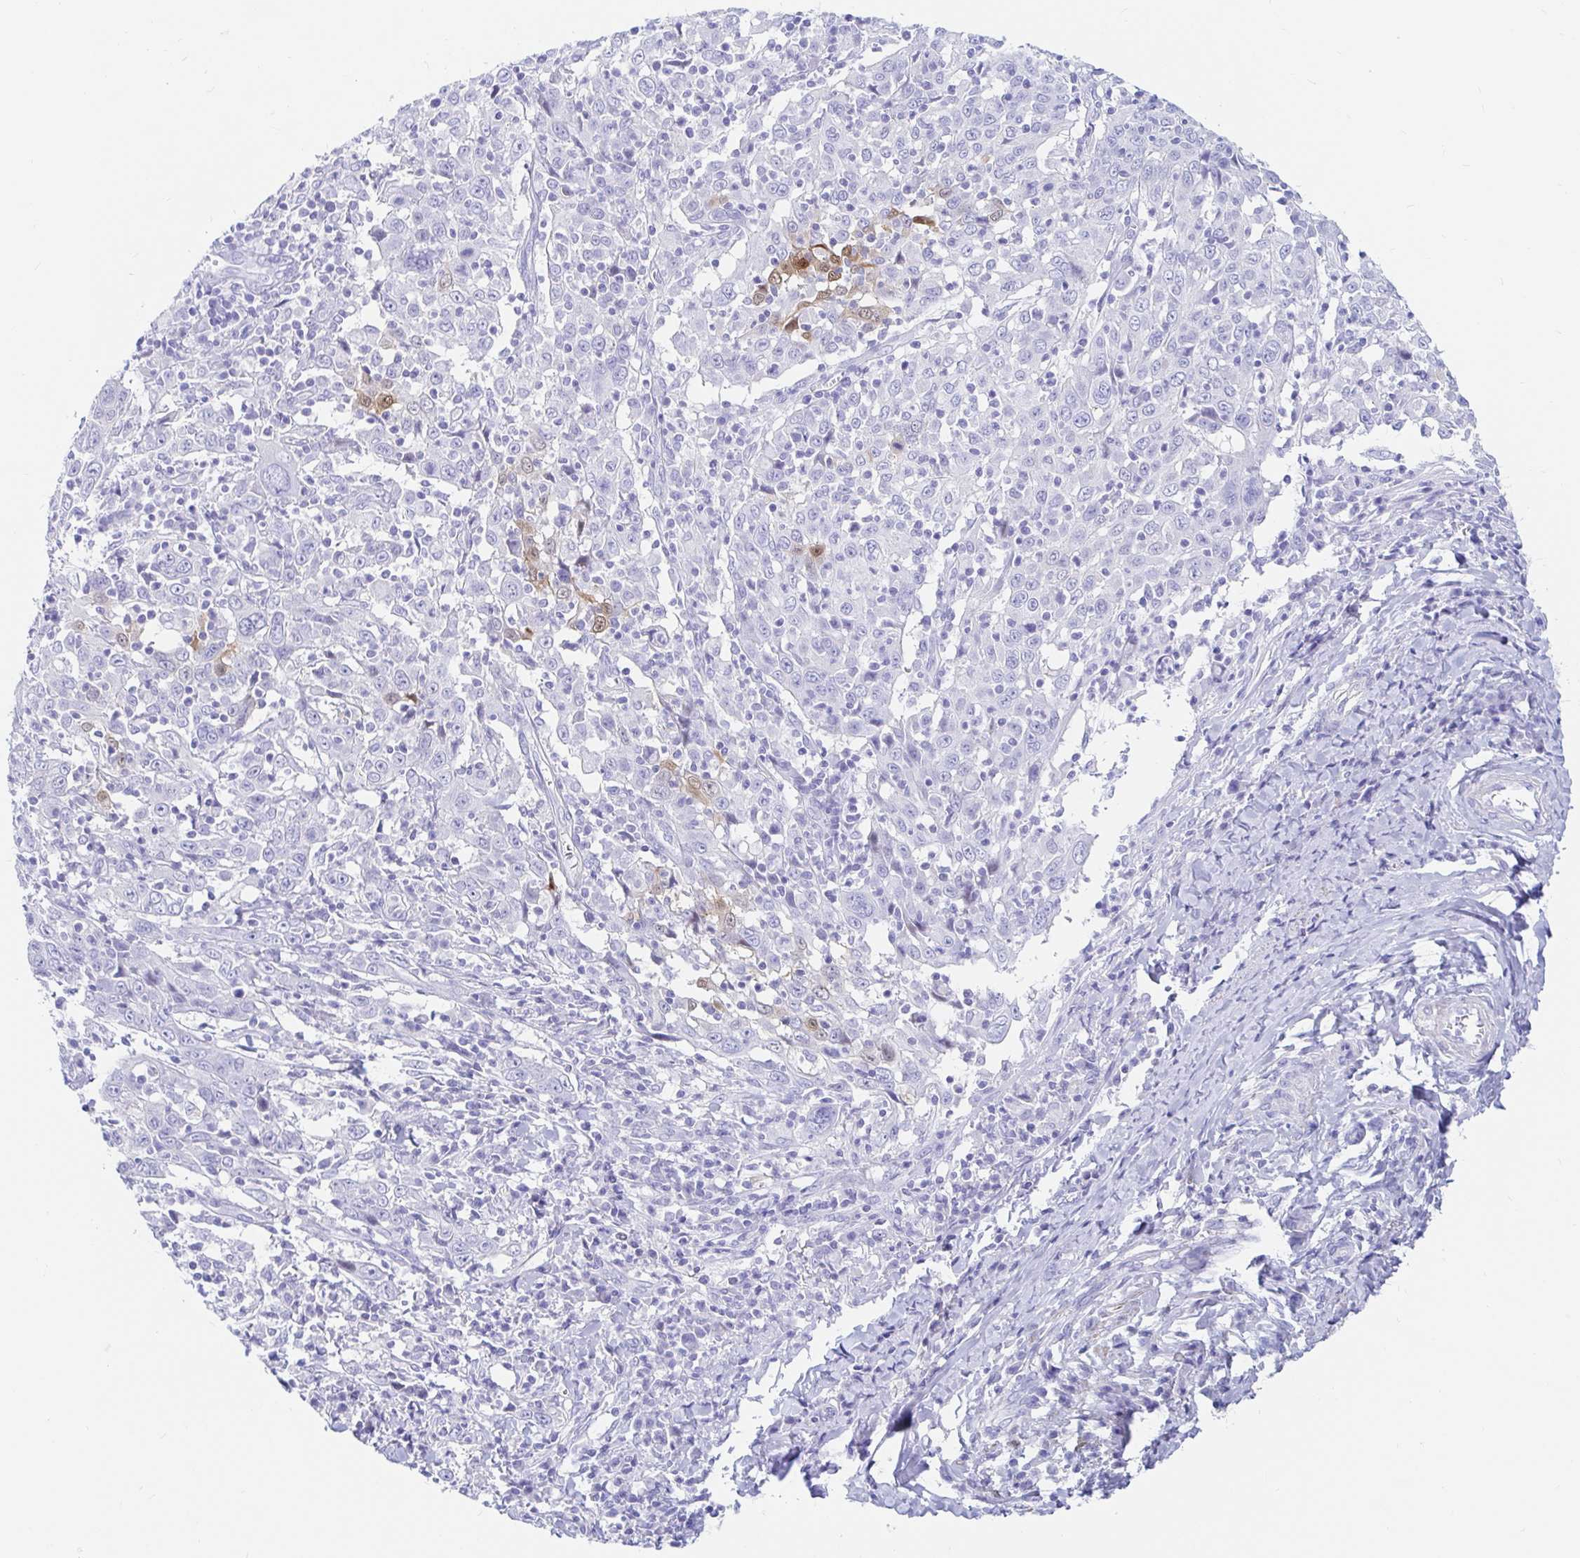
{"staining": {"intensity": "weak", "quantity": "<25%", "location": "cytoplasmic/membranous,nuclear"}, "tissue": "cervical cancer", "cell_type": "Tumor cells", "image_type": "cancer", "snomed": [{"axis": "morphology", "description": "Squamous cell carcinoma, NOS"}, {"axis": "topography", "description": "Cervix"}], "caption": "Squamous cell carcinoma (cervical) was stained to show a protein in brown. There is no significant positivity in tumor cells. Nuclei are stained in blue.", "gene": "PPP1R1B", "patient": {"sex": "female", "age": 46}}